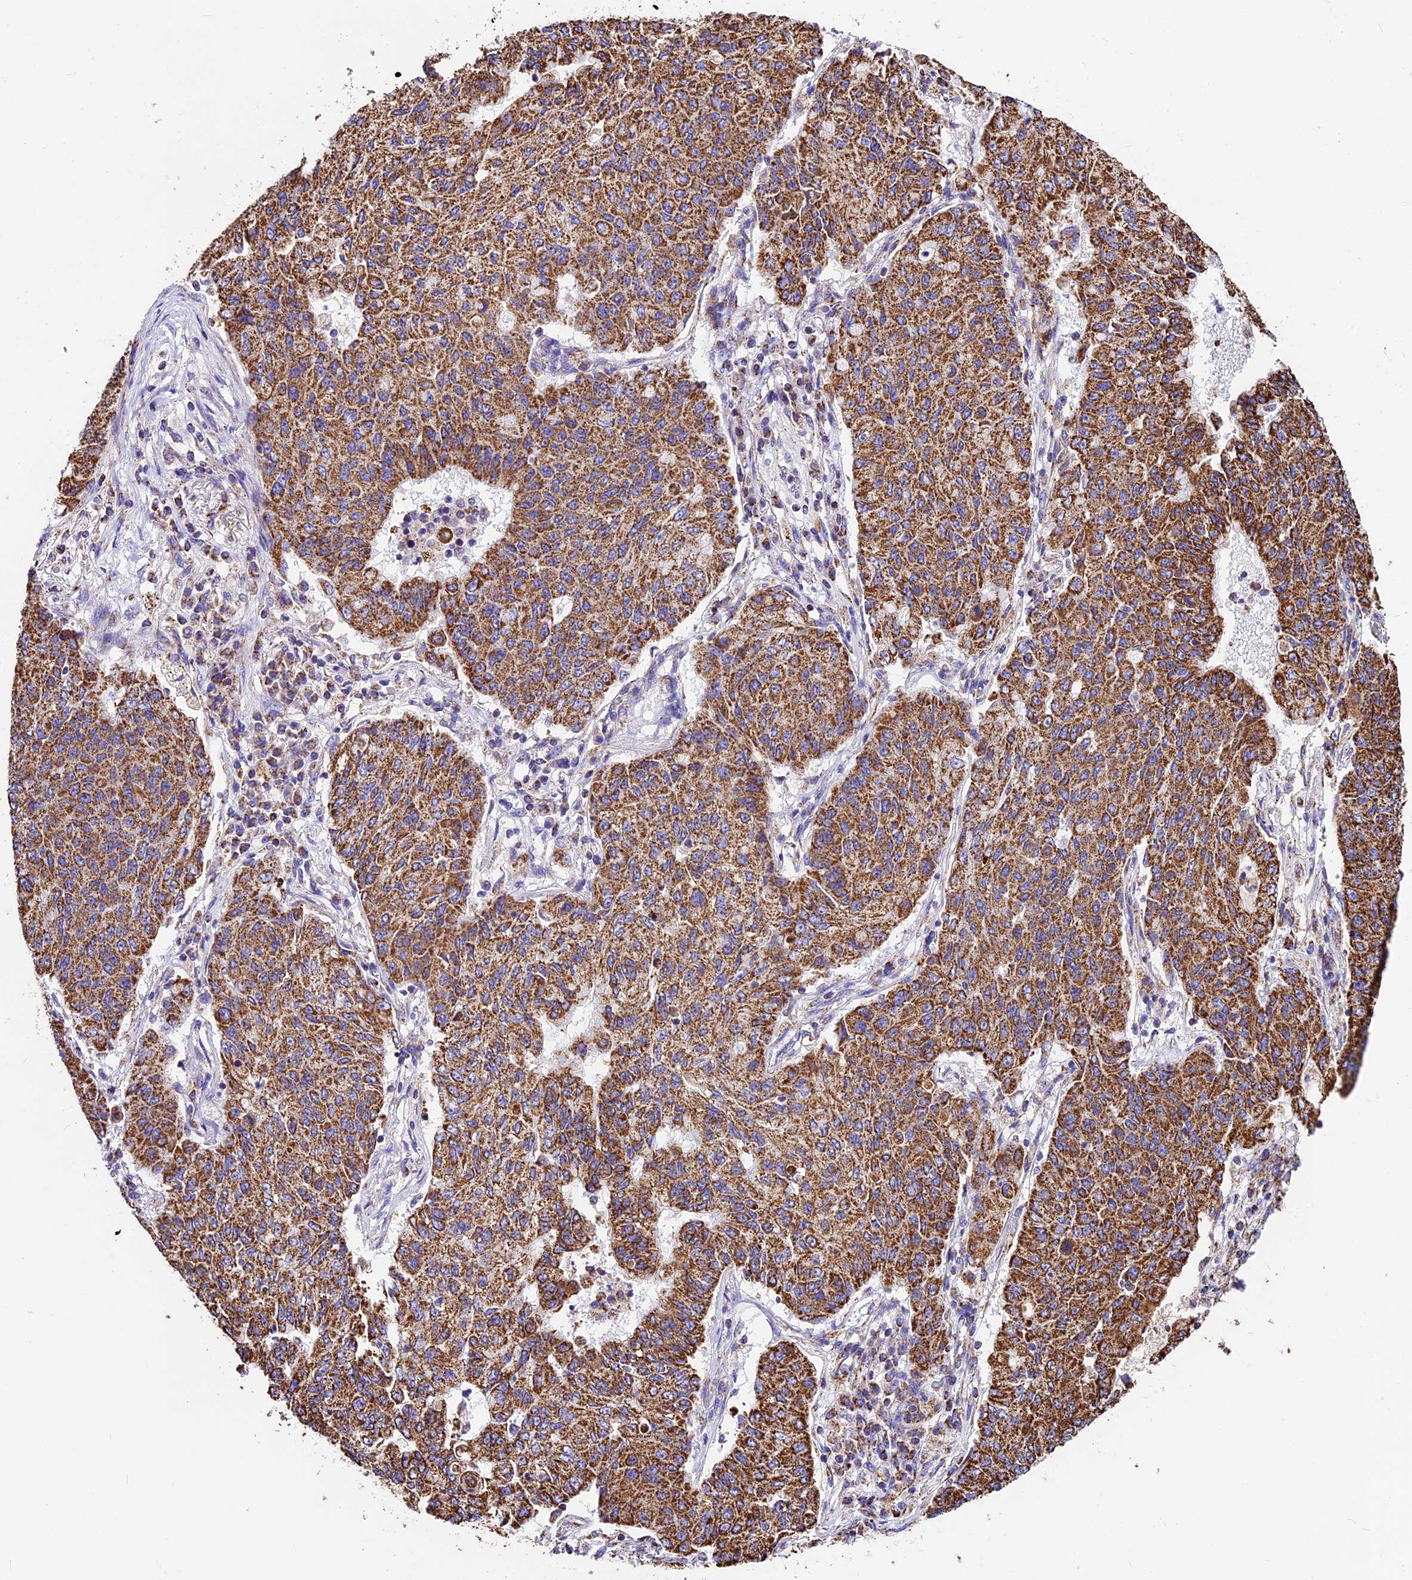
{"staining": {"intensity": "strong", "quantity": ">75%", "location": "cytoplasmic/membranous"}, "tissue": "lung cancer", "cell_type": "Tumor cells", "image_type": "cancer", "snomed": [{"axis": "morphology", "description": "Squamous cell carcinoma, NOS"}, {"axis": "topography", "description": "Lung"}], "caption": "Lung cancer tissue displays strong cytoplasmic/membranous expression in approximately >75% of tumor cells, visualized by immunohistochemistry.", "gene": "DCAF5", "patient": {"sex": "male", "age": 74}}